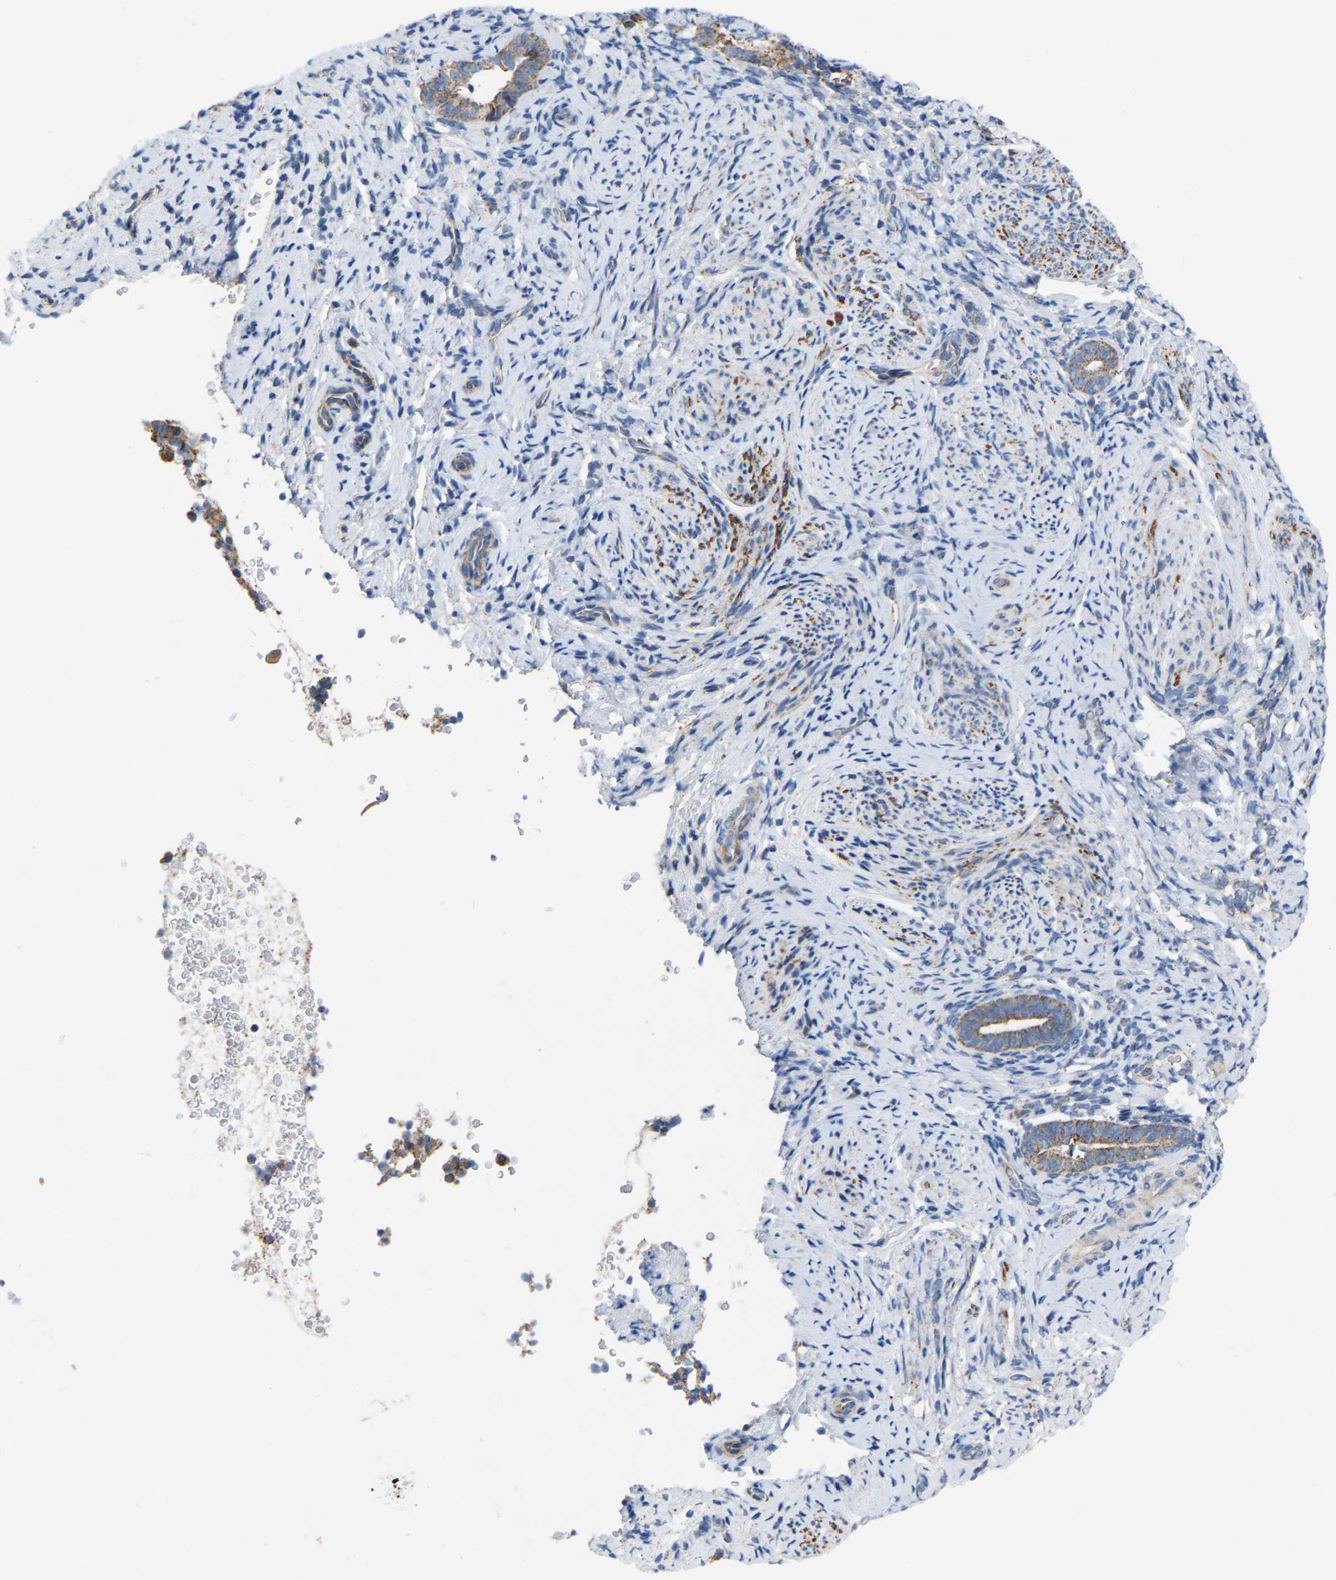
{"staining": {"intensity": "negative", "quantity": "none", "location": "none"}, "tissue": "endometrium", "cell_type": "Cells in endometrial stroma", "image_type": "normal", "snomed": [{"axis": "morphology", "description": "Normal tissue, NOS"}, {"axis": "topography", "description": "Endometrium"}], "caption": "The IHC image has no significant positivity in cells in endometrial stroma of endometrium.", "gene": "BCL10", "patient": {"sex": "female", "age": 51}}